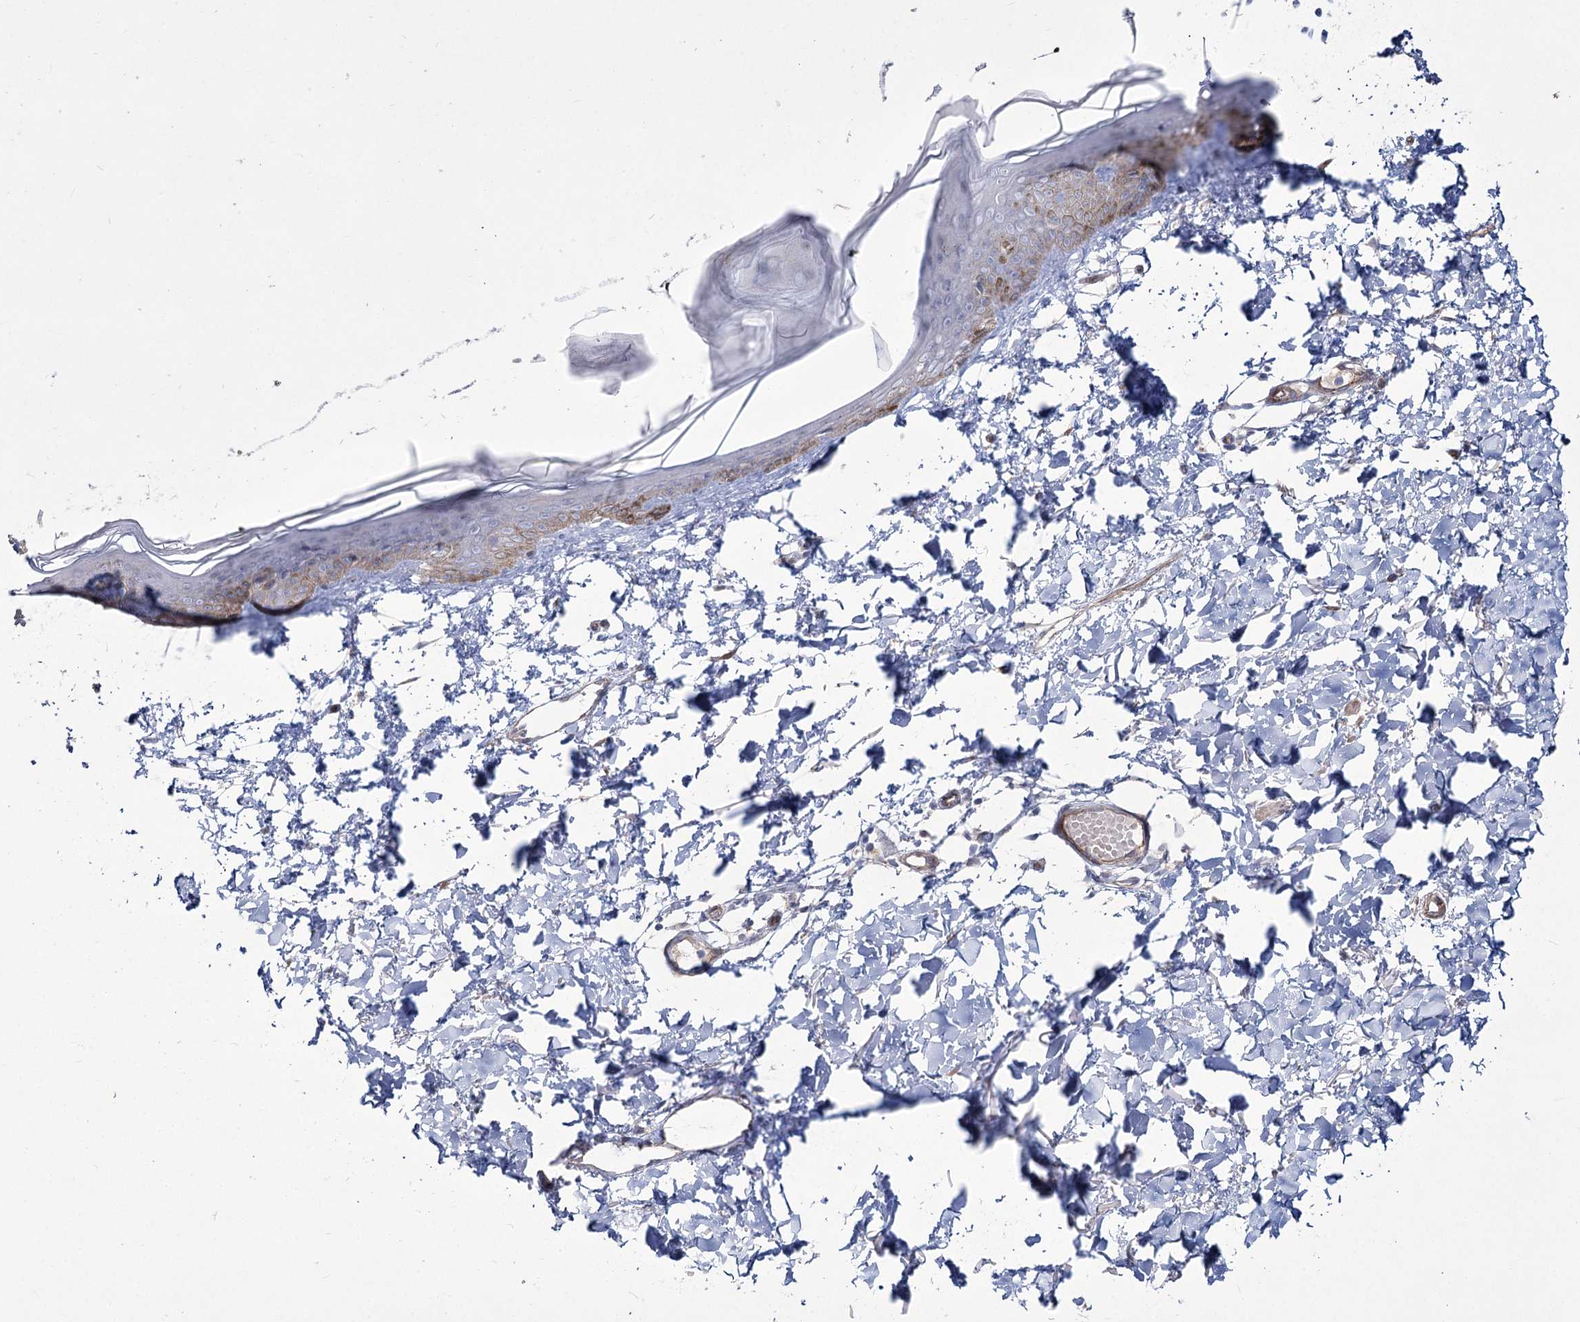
{"staining": {"intensity": "weak", "quantity": ">75%", "location": "cytoplasmic/membranous"}, "tissue": "skin", "cell_type": "Fibroblasts", "image_type": "normal", "snomed": [{"axis": "morphology", "description": "Normal tissue, NOS"}, {"axis": "topography", "description": "Skin"}], "caption": "Immunohistochemical staining of benign skin demonstrates weak cytoplasmic/membranous protein staining in about >75% of fibroblasts.", "gene": "ME3", "patient": {"sex": "female", "age": 58}}